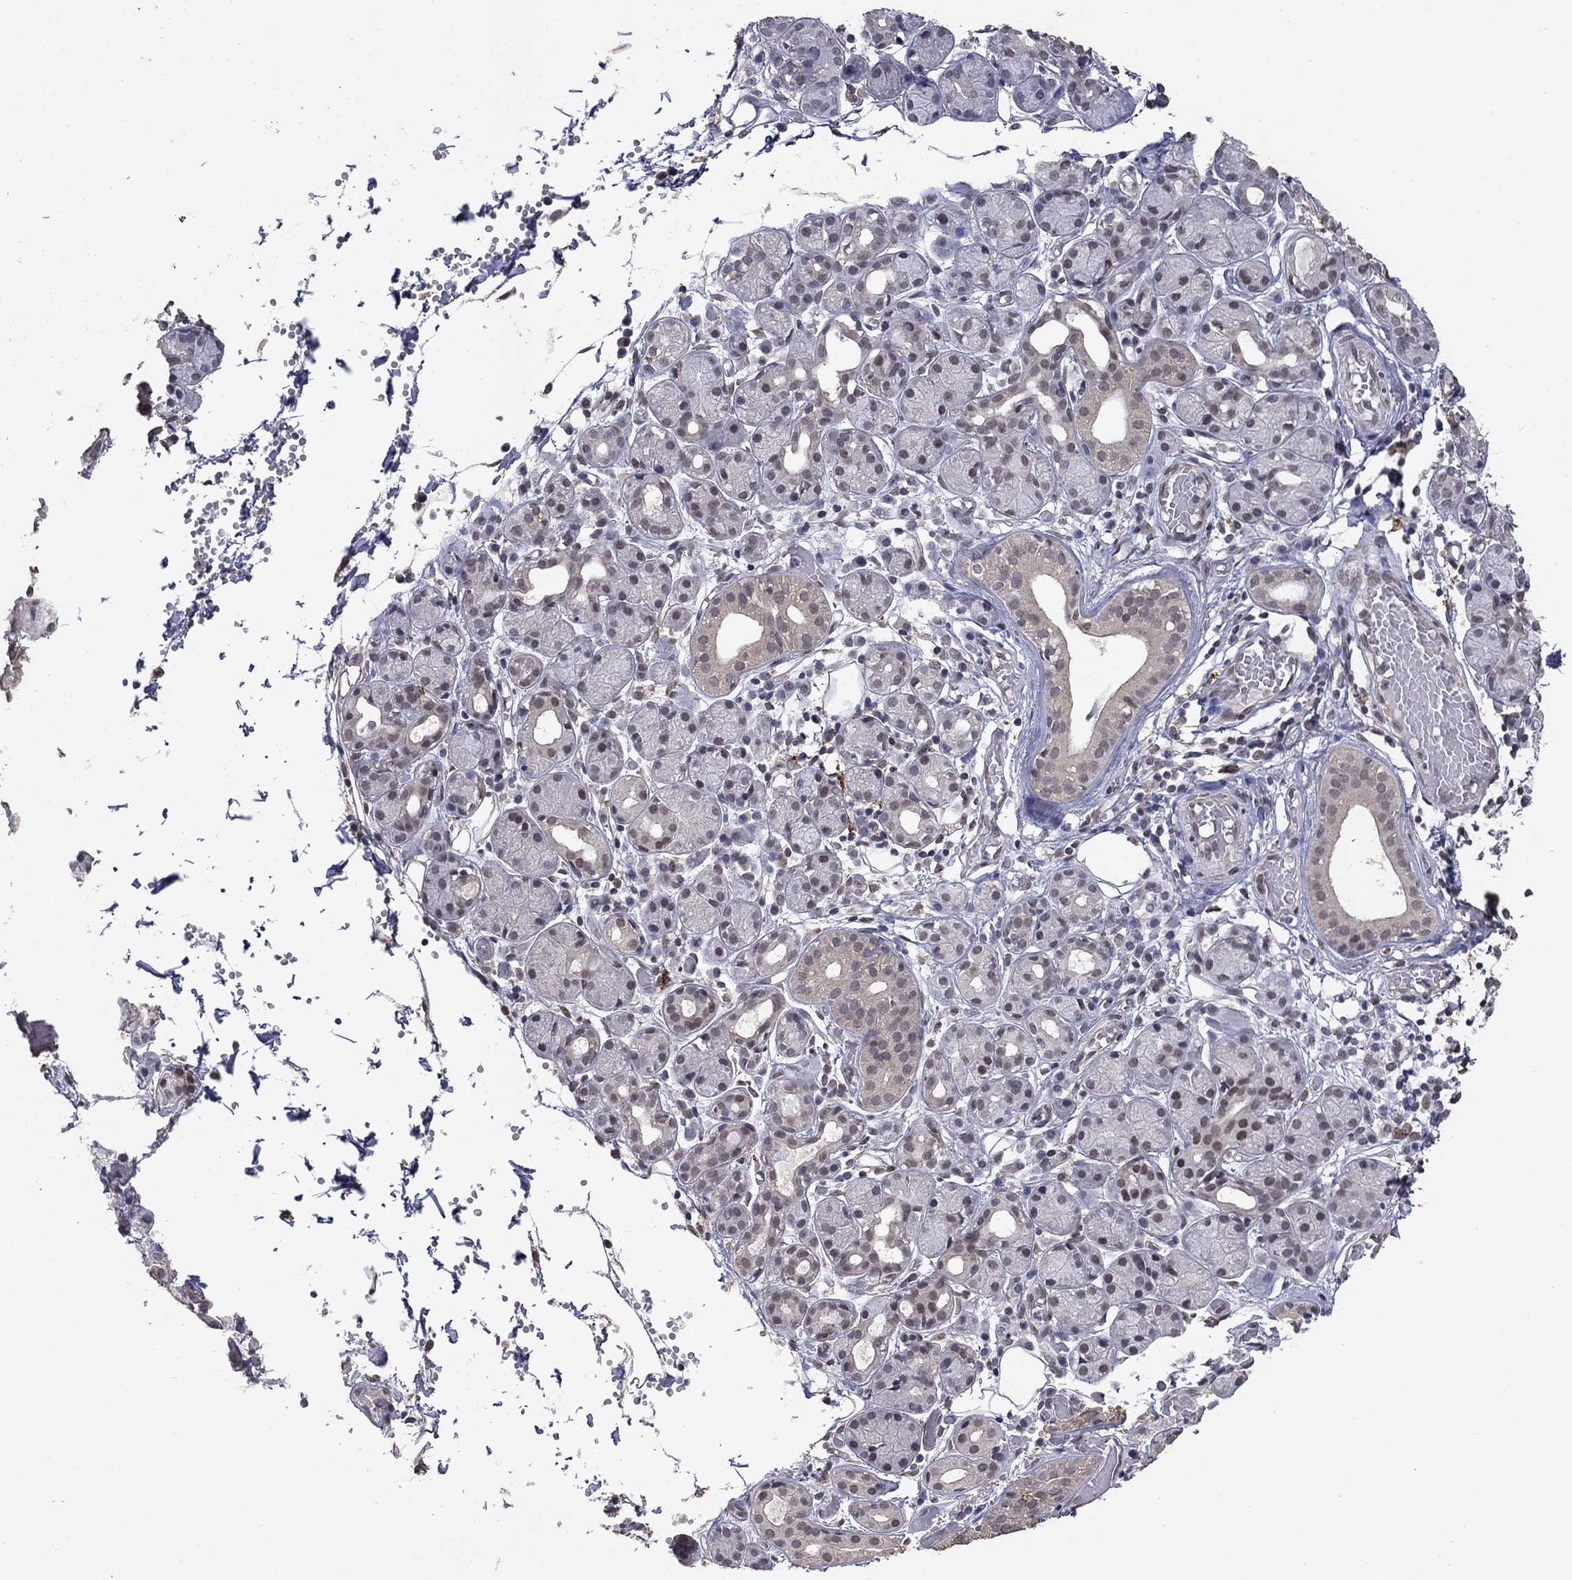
{"staining": {"intensity": "weak", "quantity": "25%-75%", "location": "nuclear"}, "tissue": "salivary gland", "cell_type": "Glandular cells", "image_type": "normal", "snomed": [{"axis": "morphology", "description": "Normal tissue, NOS"}, {"axis": "topography", "description": "Salivary gland"}, {"axis": "topography", "description": "Peripheral nerve tissue"}], "caption": "Immunohistochemistry (IHC) (DAB) staining of unremarkable human salivary gland displays weak nuclear protein expression in about 25%-75% of glandular cells.", "gene": "GRIA3", "patient": {"sex": "male", "age": 71}}